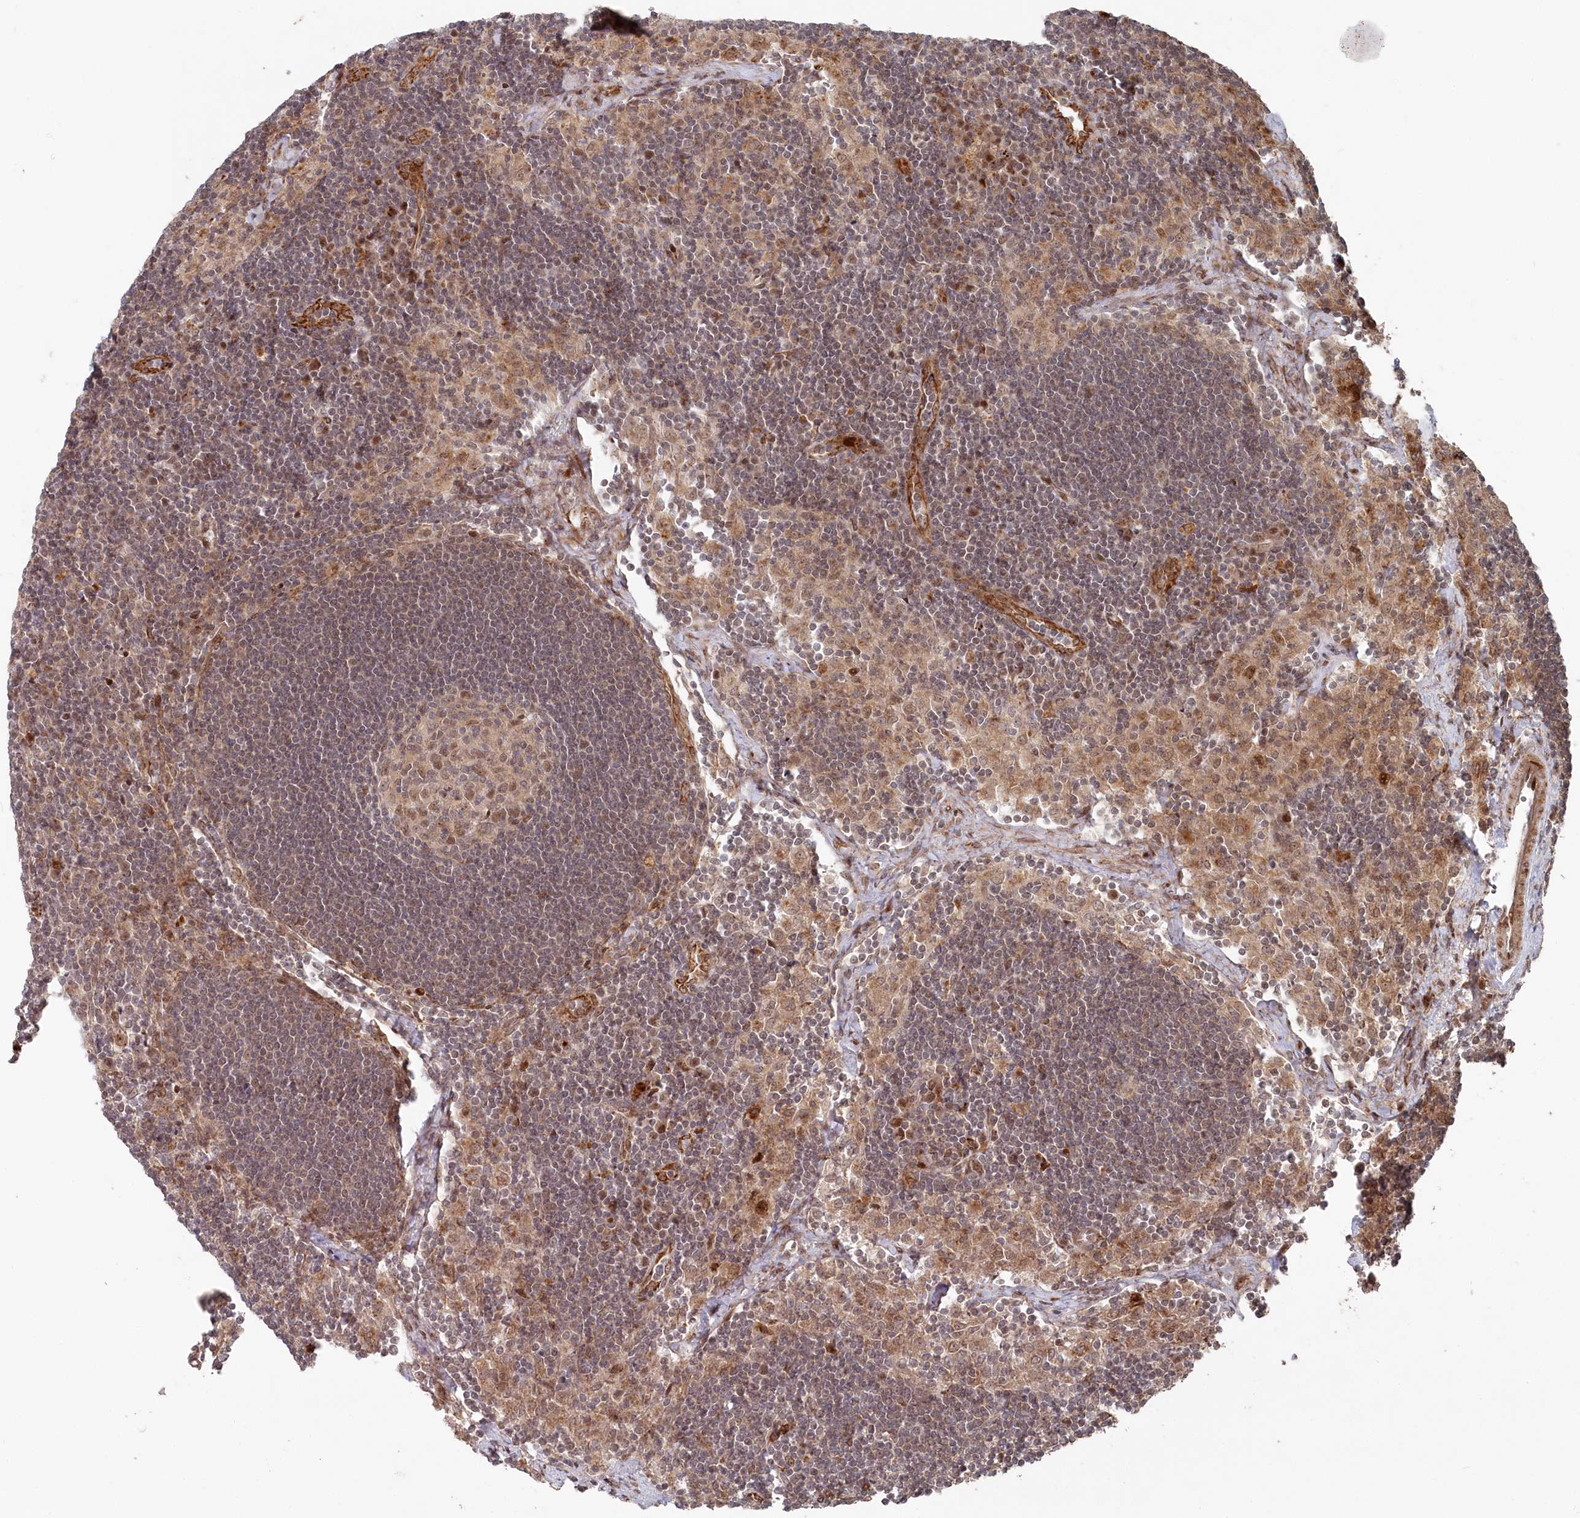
{"staining": {"intensity": "moderate", "quantity": "25%-75%", "location": "nuclear"}, "tissue": "lymph node", "cell_type": "Germinal center cells", "image_type": "normal", "snomed": [{"axis": "morphology", "description": "Normal tissue, NOS"}, {"axis": "topography", "description": "Lymph node"}], "caption": "Immunohistochemical staining of normal lymph node shows medium levels of moderate nuclear staining in approximately 25%-75% of germinal center cells.", "gene": "POLR3A", "patient": {"sex": "male", "age": 24}}